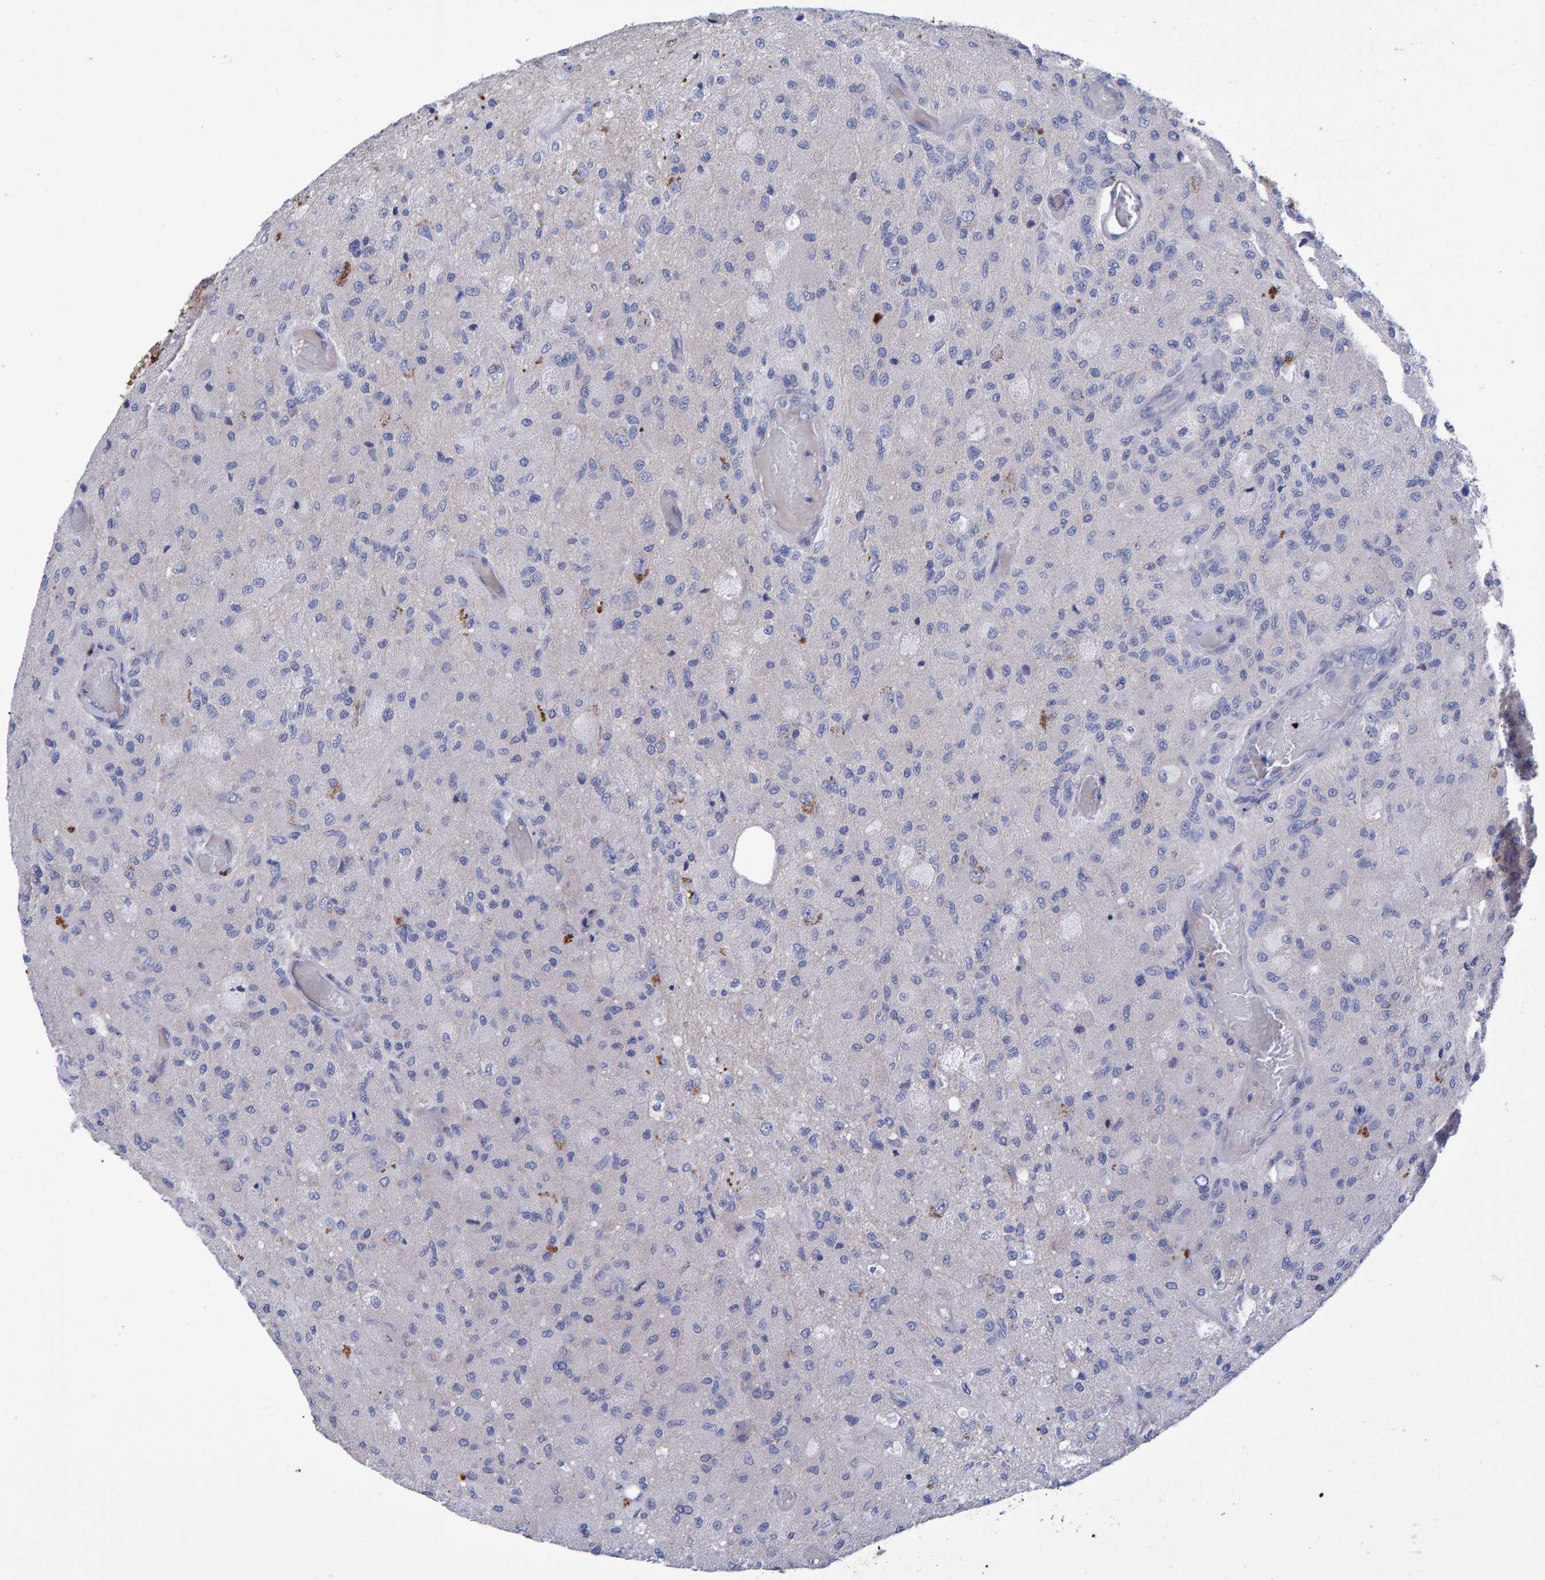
{"staining": {"intensity": "negative", "quantity": "none", "location": "none"}, "tissue": "glioma", "cell_type": "Tumor cells", "image_type": "cancer", "snomed": [{"axis": "morphology", "description": "Normal tissue, NOS"}, {"axis": "morphology", "description": "Glioma, malignant, High grade"}, {"axis": "topography", "description": "Cerebral cortex"}], "caption": "Glioma stained for a protein using IHC exhibits no positivity tumor cells.", "gene": "EFR3A", "patient": {"sex": "male", "age": 77}}